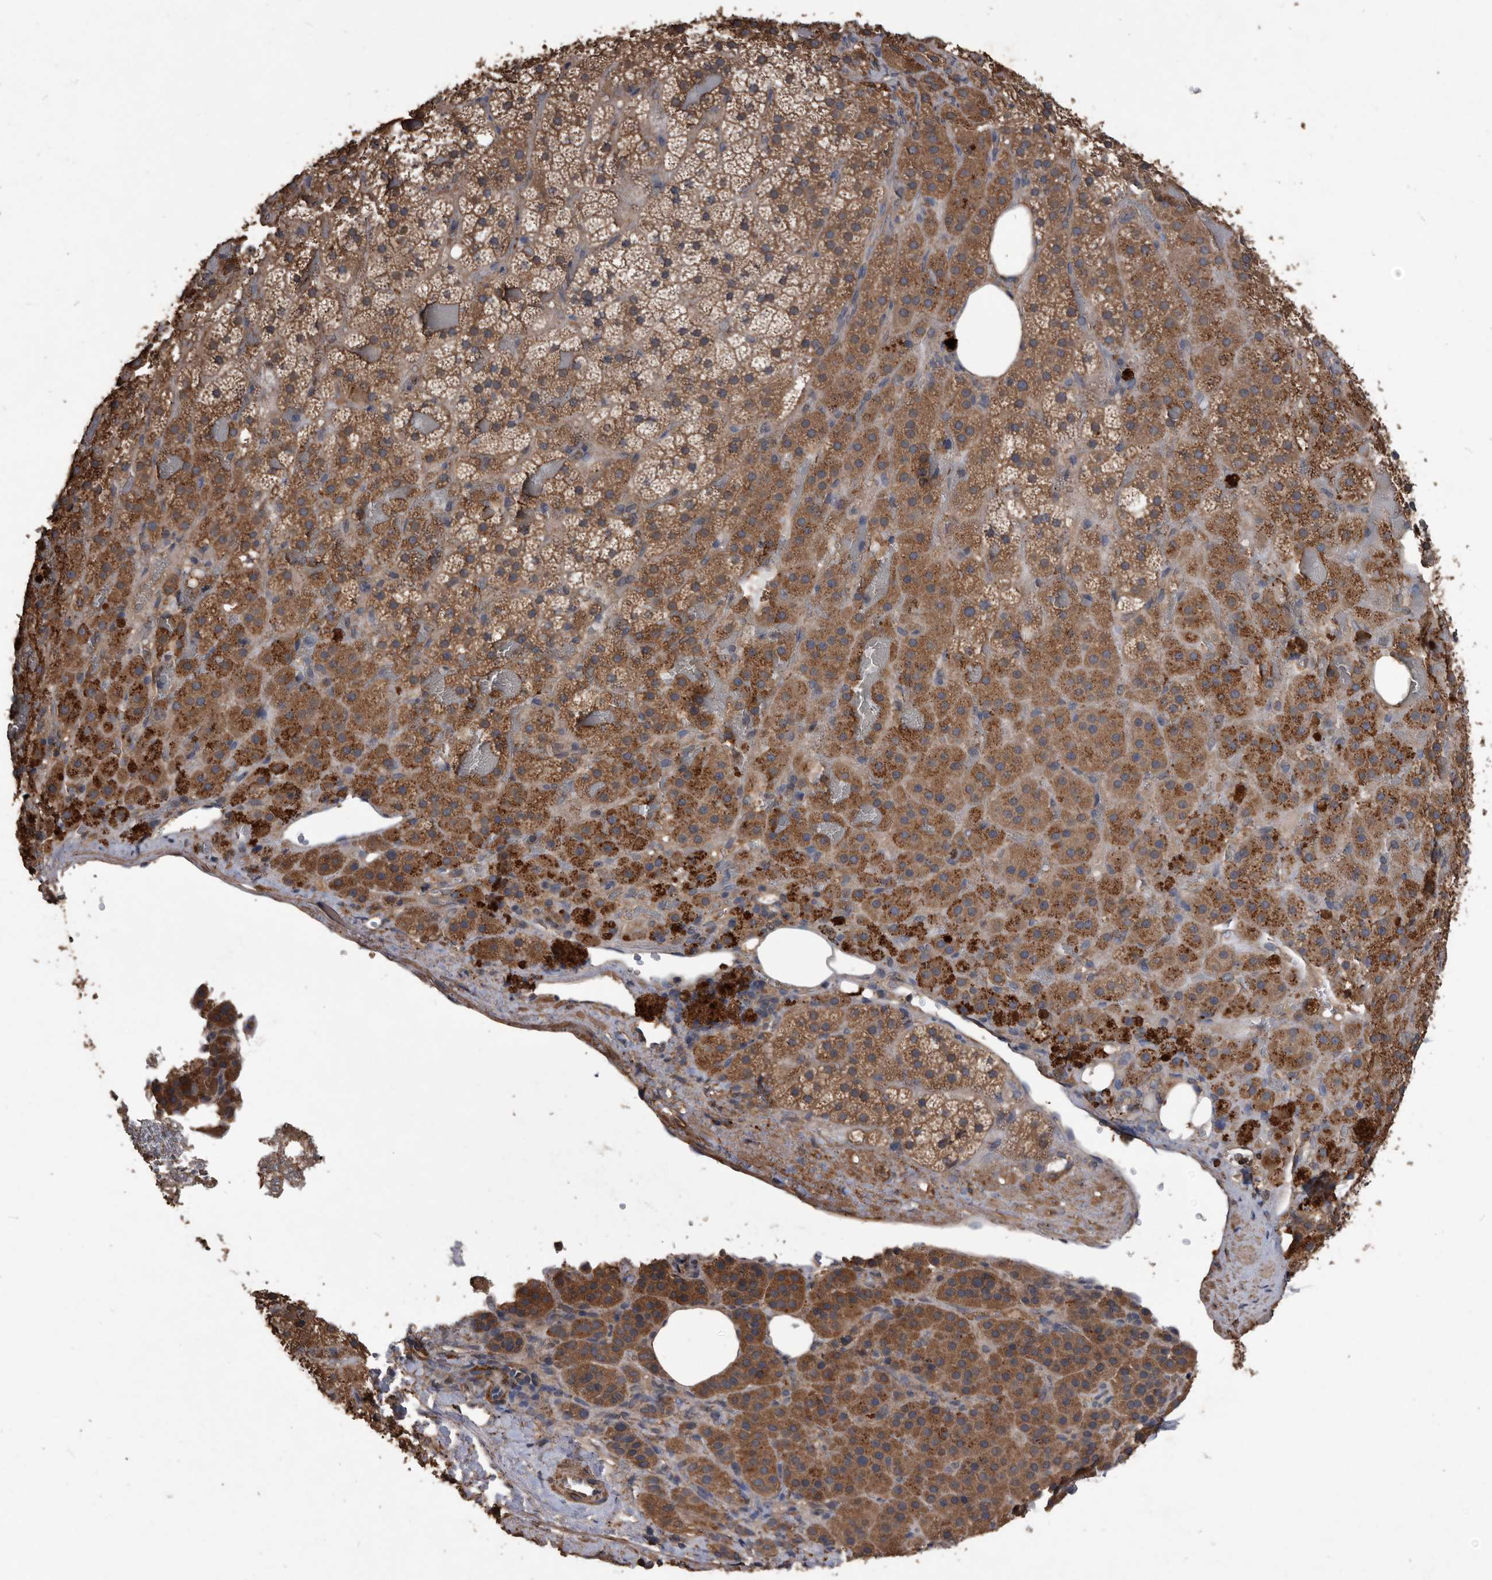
{"staining": {"intensity": "strong", "quantity": ">75%", "location": "cytoplasmic/membranous"}, "tissue": "adrenal gland", "cell_type": "Glandular cells", "image_type": "normal", "snomed": [{"axis": "morphology", "description": "Normal tissue, NOS"}, {"axis": "topography", "description": "Adrenal gland"}], "caption": "IHC histopathology image of unremarkable adrenal gland: human adrenal gland stained using immunohistochemistry (IHC) exhibits high levels of strong protein expression localized specifically in the cytoplasmic/membranous of glandular cells, appearing as a cytoplasmic/membranous brown color.", "gene": "NRBP1", "patient": {"sex": "female", "age": 59}}